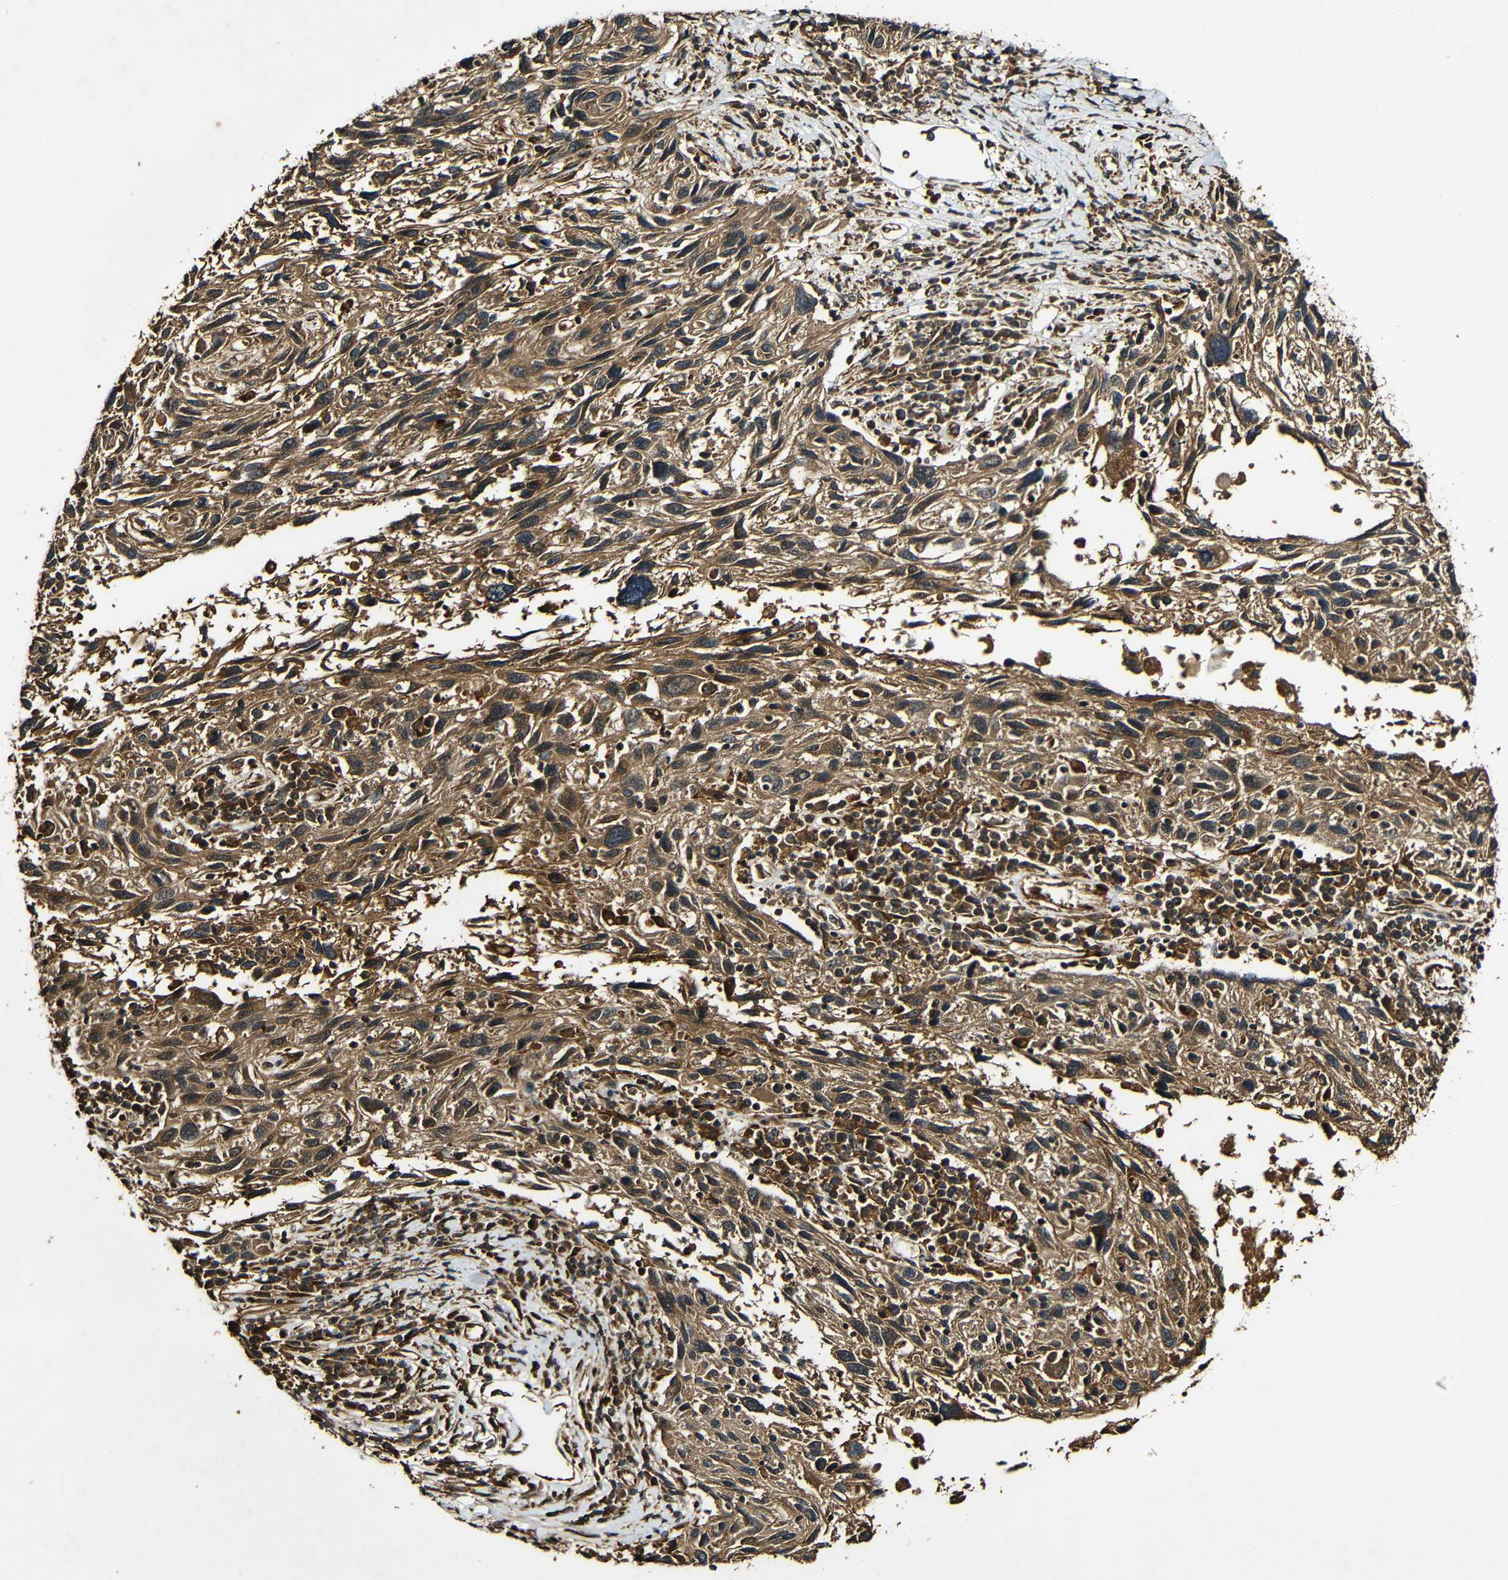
{"staining": {"intensity": "moderate", "quantity": ">75%", "location": "cytoplasmic/membranous"}, "tissue": "melanoma", "cell_type": "Tumor cells", "image_type": "cancer", "snomed": [{"axis": "morphology", "description": "Malignant melanoma, NOS"}, {"axis": "topography", "description": "Skin"}], "caption": "A photomicrograph of human melanoma stained for a protein displays moderate cytoplasmic/membranous brown staining in tumor cells.", "gene": "CASP8", "patient": {"sex": "male", "age": 53}}